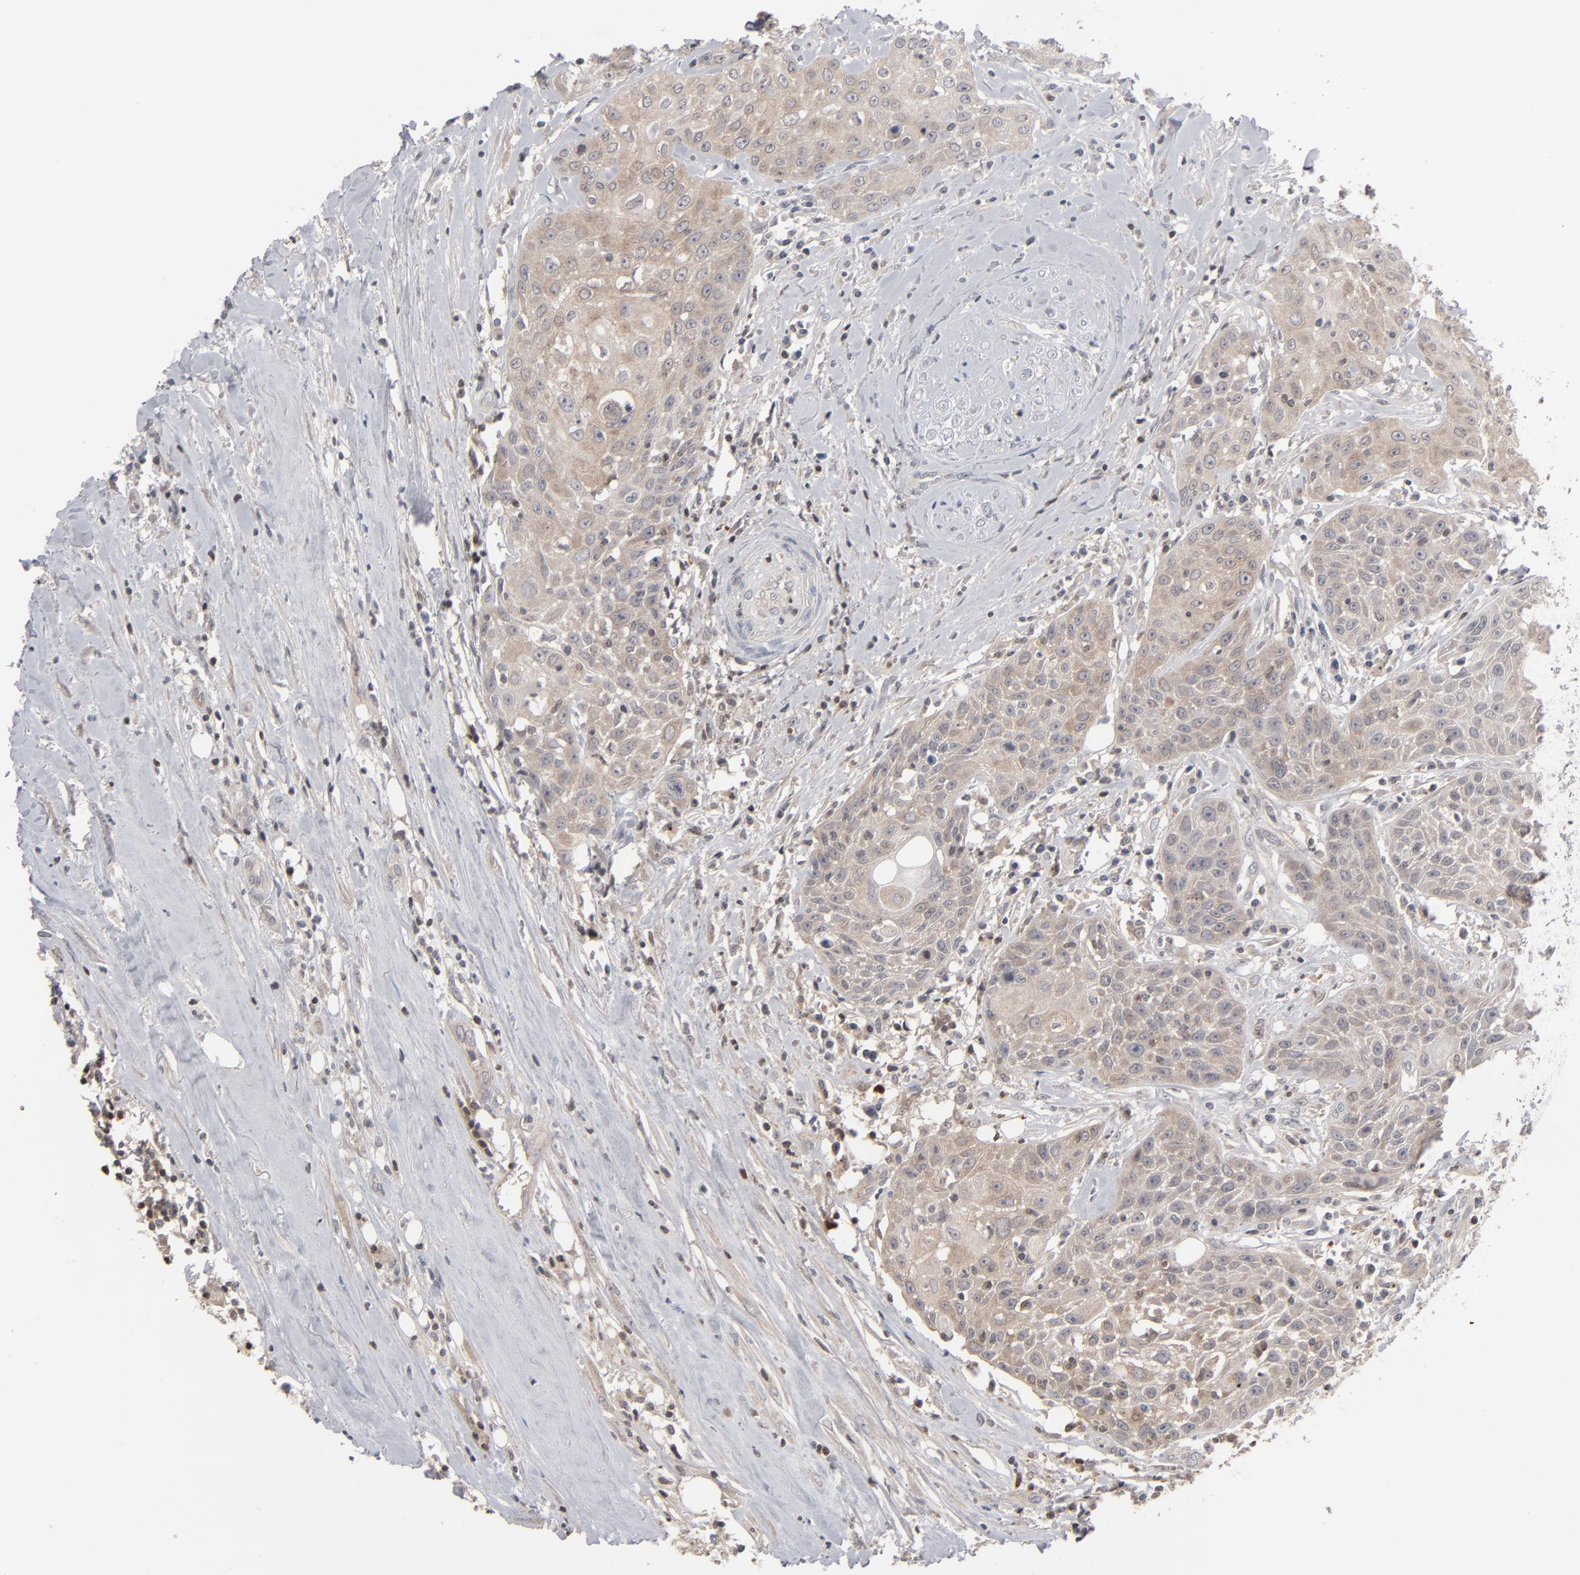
{"staining": {"intensity": "weak", "quantity": ">75%", "location": "cytoplasmic/membranous"}, "tissue": "head and neck cancer", "cell_type": "Tumor cells", "image_type": "cancer", "snomed": [{"axis": "morphology", "description": "Squamous cell carcinoma, NOS"}, {"axis": "topography", "description": "Oral tissue"}, {"axis": "topography", "description": "Head-Neck"}], "caption": "This micrograph demonstrates IHC staining of human squamous cell carcinoma (head and neck), with low weak cytoplasmic/membranous expression in approximately >75% of tumor cells.", "gene": "STAT4", "patient": {"sex": "female", "age": 82}}